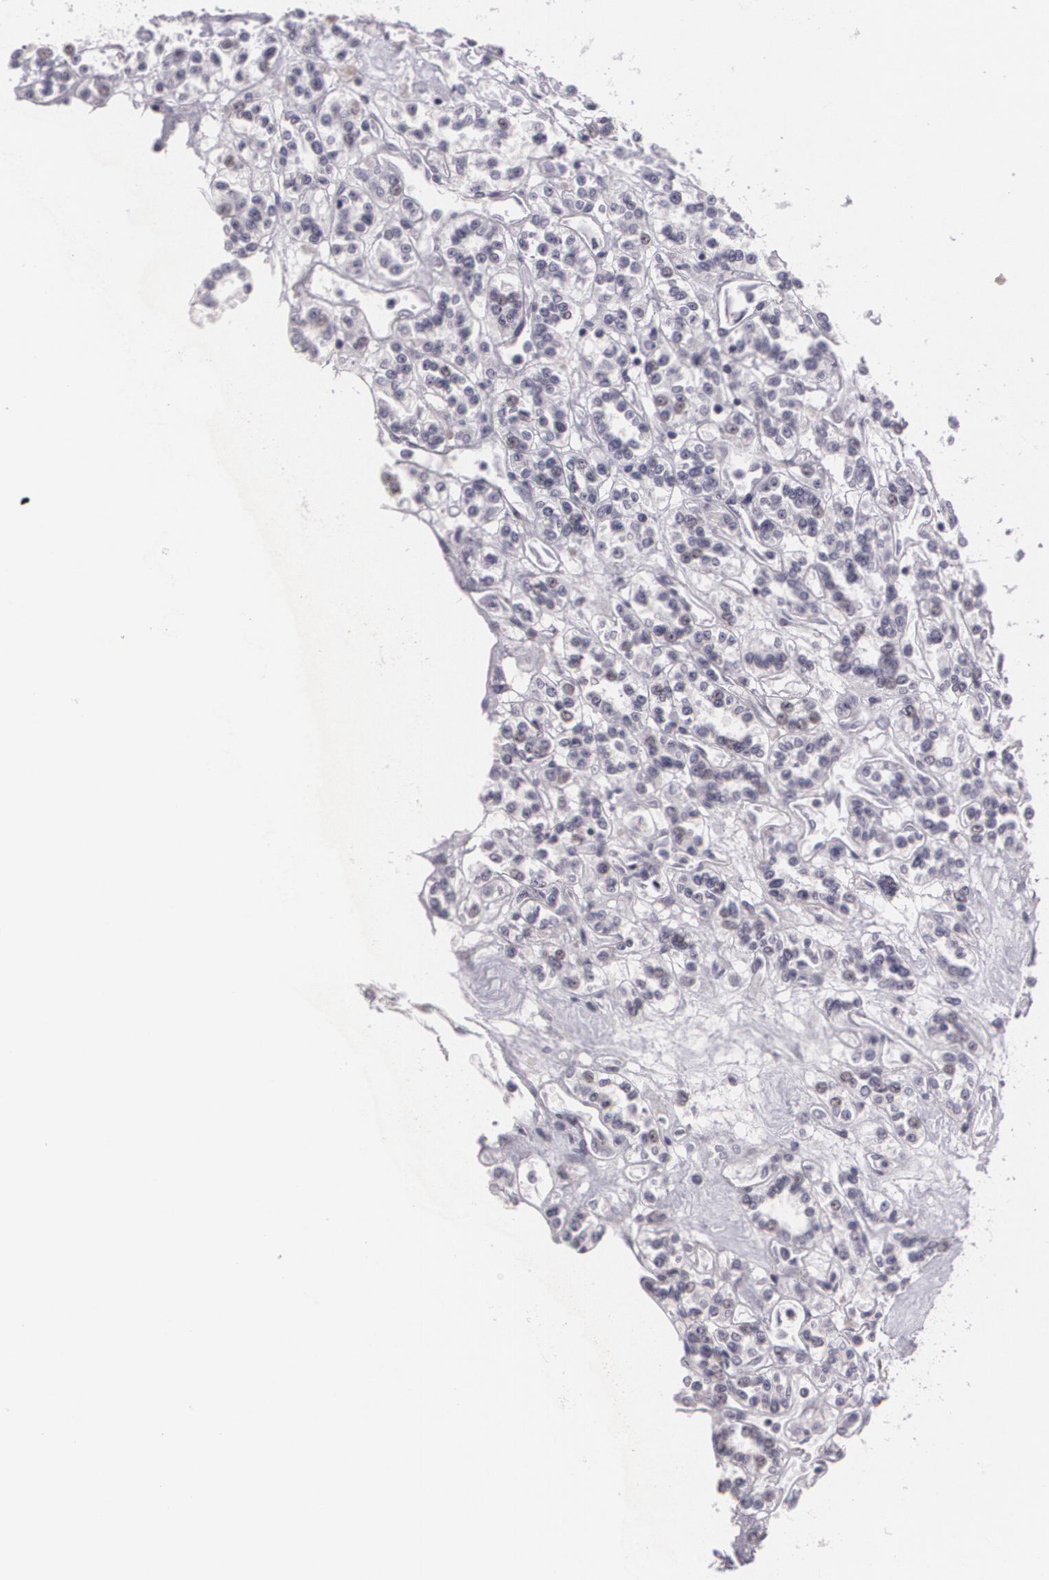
{"staining": {"intensity": "negative", "quantity": "none", "location": "none"}, "tissue": "renal cancer", "cell_type": "Tumor cells", "image_type": "cancer", "snomed": [{"axis": "morphology", "description": "Adenocarcinoma, NOS"}, {"axis": "topography", "description": "Kidney"}], "caption": "There is no significant positivity in tumor cells of renal adenocarcinoma.", "gene": "MAP2", "patient": {"sex": "female", "age": 76}}